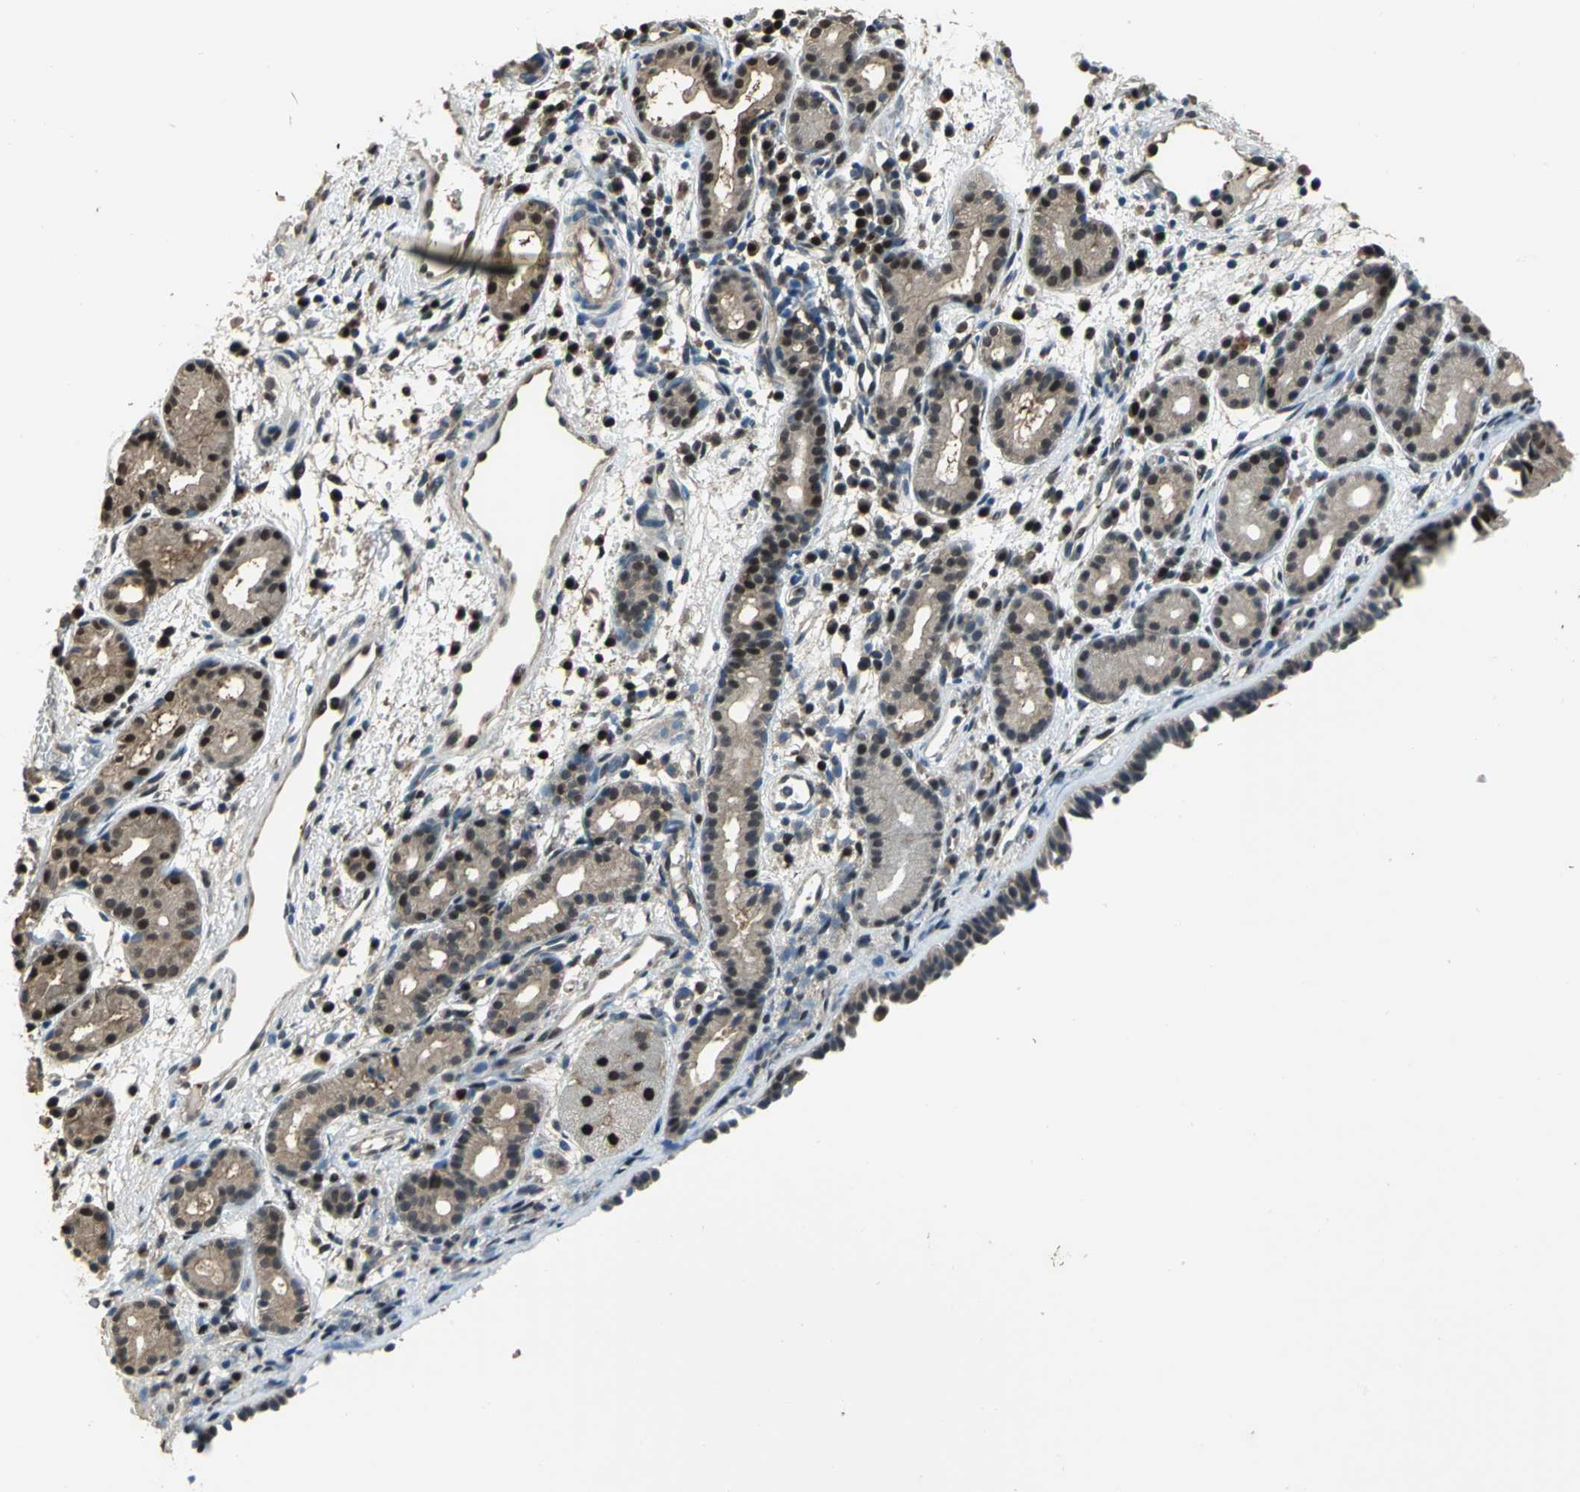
{"staining": {"intensity": "moderate", "quantity": "25%-75%", "location": "cytoplasmic/membranous,nuclear"}, "tissue": "nasopharynx", "cell_type": "Respiratory epithelial cells", "image_type": "normal", "snomed": [{"axis": "morphology", "description": "Normal tissue, NOS"}, {"axis": "morphology", "description": "Inflammation, NOS"}, {"axis": "topography", "description": "Nasopharynx"}], "caption": "Moderate cytoplasmic/membranous,nuclear expression for a protein is identified in approximately 25%-75% of respiratory epithelial cells of benign nasopharynx using immunohistochemistry.", "gene": "MIS18BP1", "patient": {"sex": "female", "age": 55}}